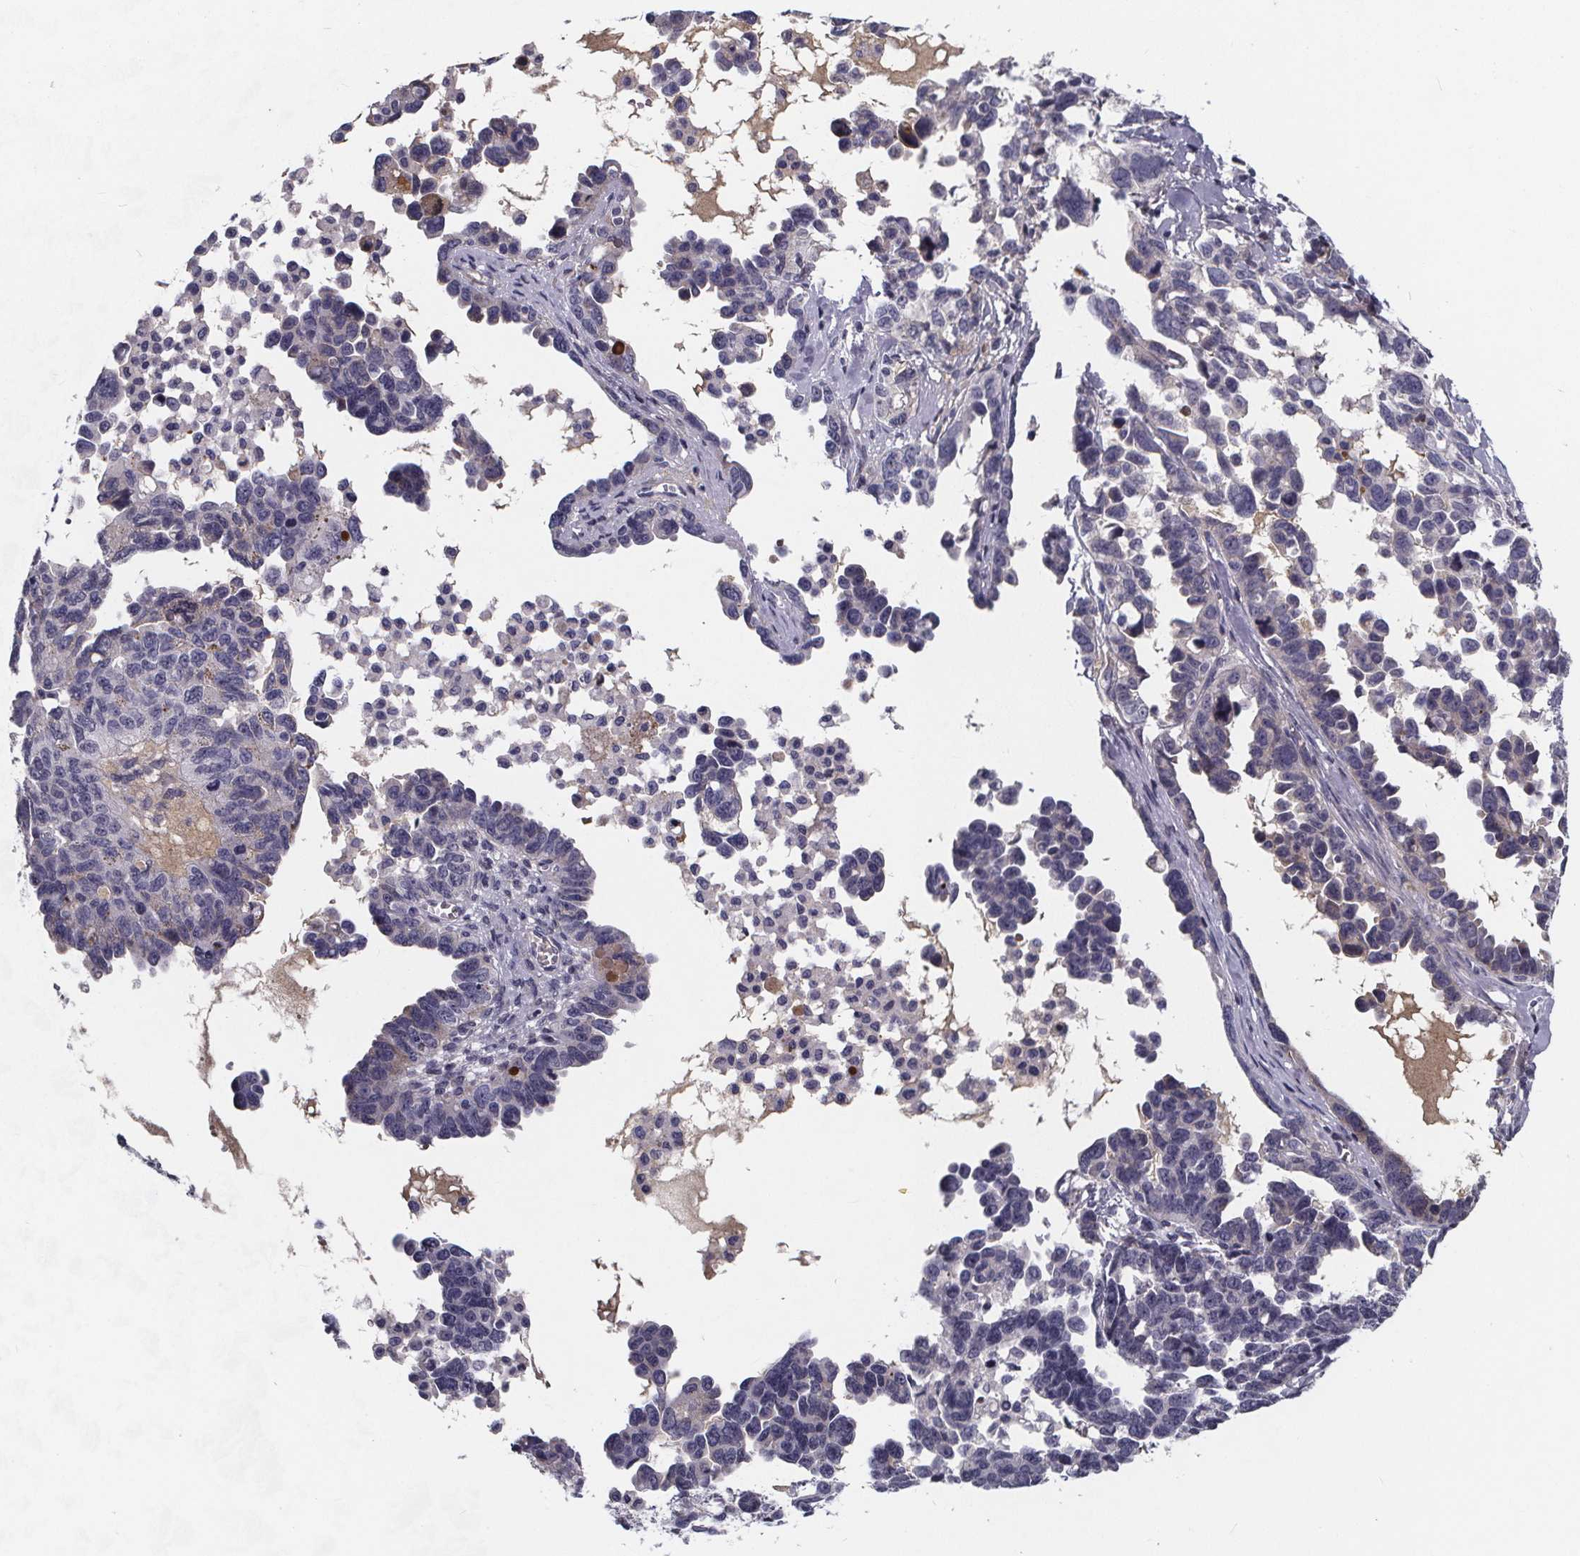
{"staining": {"intensity": "negative", "quantity": "none", "location": "none"}, "tissue": "ovarian cancer", "cell_type": "Tumor cells", "image_type": "cancer", "snomed": [{"axis": "morphology", "description": "Cystadenocarcinoma, serous, NOS"}, {"axis": "topography", "description": "Ovary"}], "caption": "DAB immunohistochemical staining of ovarian cancer (serous cystadenocarcinoma) displays no significant expression in tumor cells.", "gene": "AGT", "patient": {"sex": "female", "age": 69}}